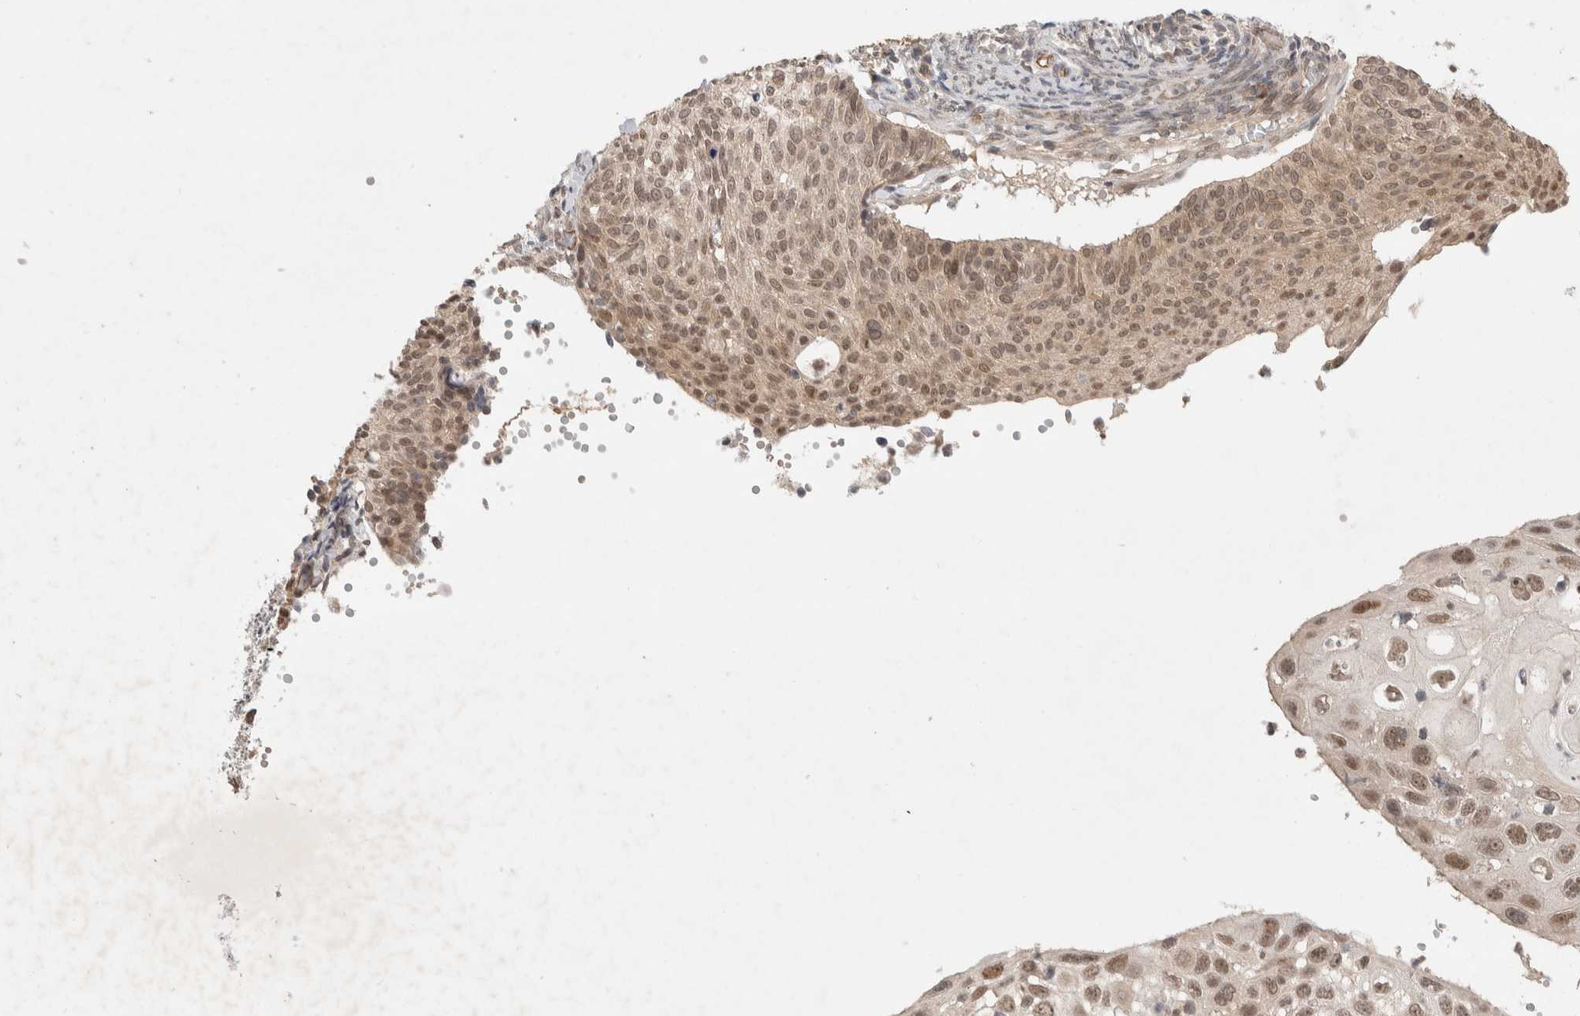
{"staining": {"intensity": "moderate", "quantity": ">75%", "location": "nuclear"}, "tissue": "cervical cancer", "cell_type": "Tumor cells", "image_type": "cancer", "snomed": [{"axis": "morphology", "description": "Squamous cell carcinoma, NOS"}, {"axis": "topography", "description": "Cervix"}], "caption": "Moderate nuclear positivity for a protein is appreciated in about >75% of tumor cells of cervical cancer (squamous cell carcinoma) using immunohistochemistry.", "gene": "ZNF704", "patient": {"sex": "female", "age": 70}}